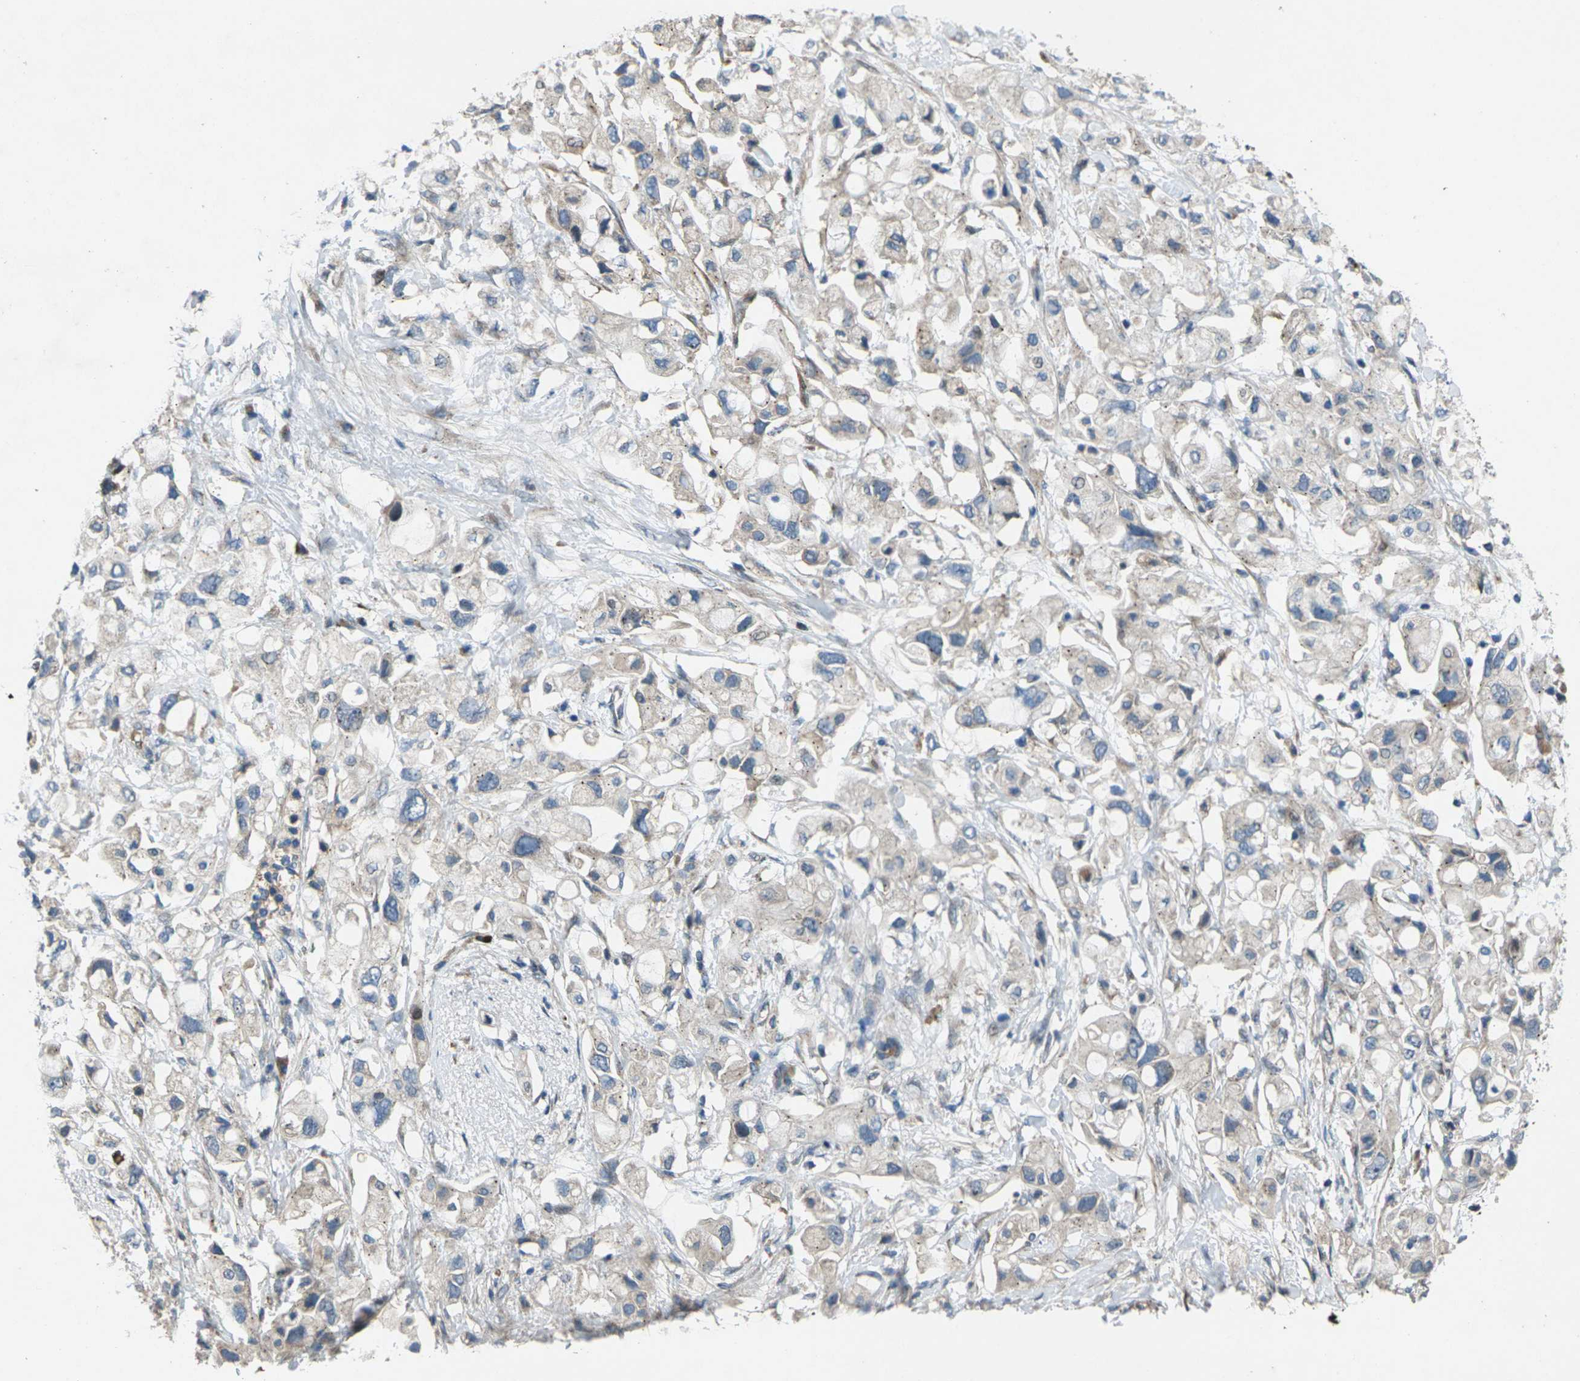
{"staining": {"intensity": "negative", "quantity": "none", "location": "none"}, "tissue": "pancreatic cancer", "cell_type": "Tumor cells", "image_type": "cancer", "snomed": [{"axis": "morphology", "description": "Adenocarcinoma, NOS"}, {"axis": "topography", "description": "Pancreas"}], "caption": "Pancreatic adenocarcinoma was stained to show a protein in brown. There is no significant expression in tumor cells.", "gene": "EDNRA", "patient": {"sex": "female", "age": 56}}